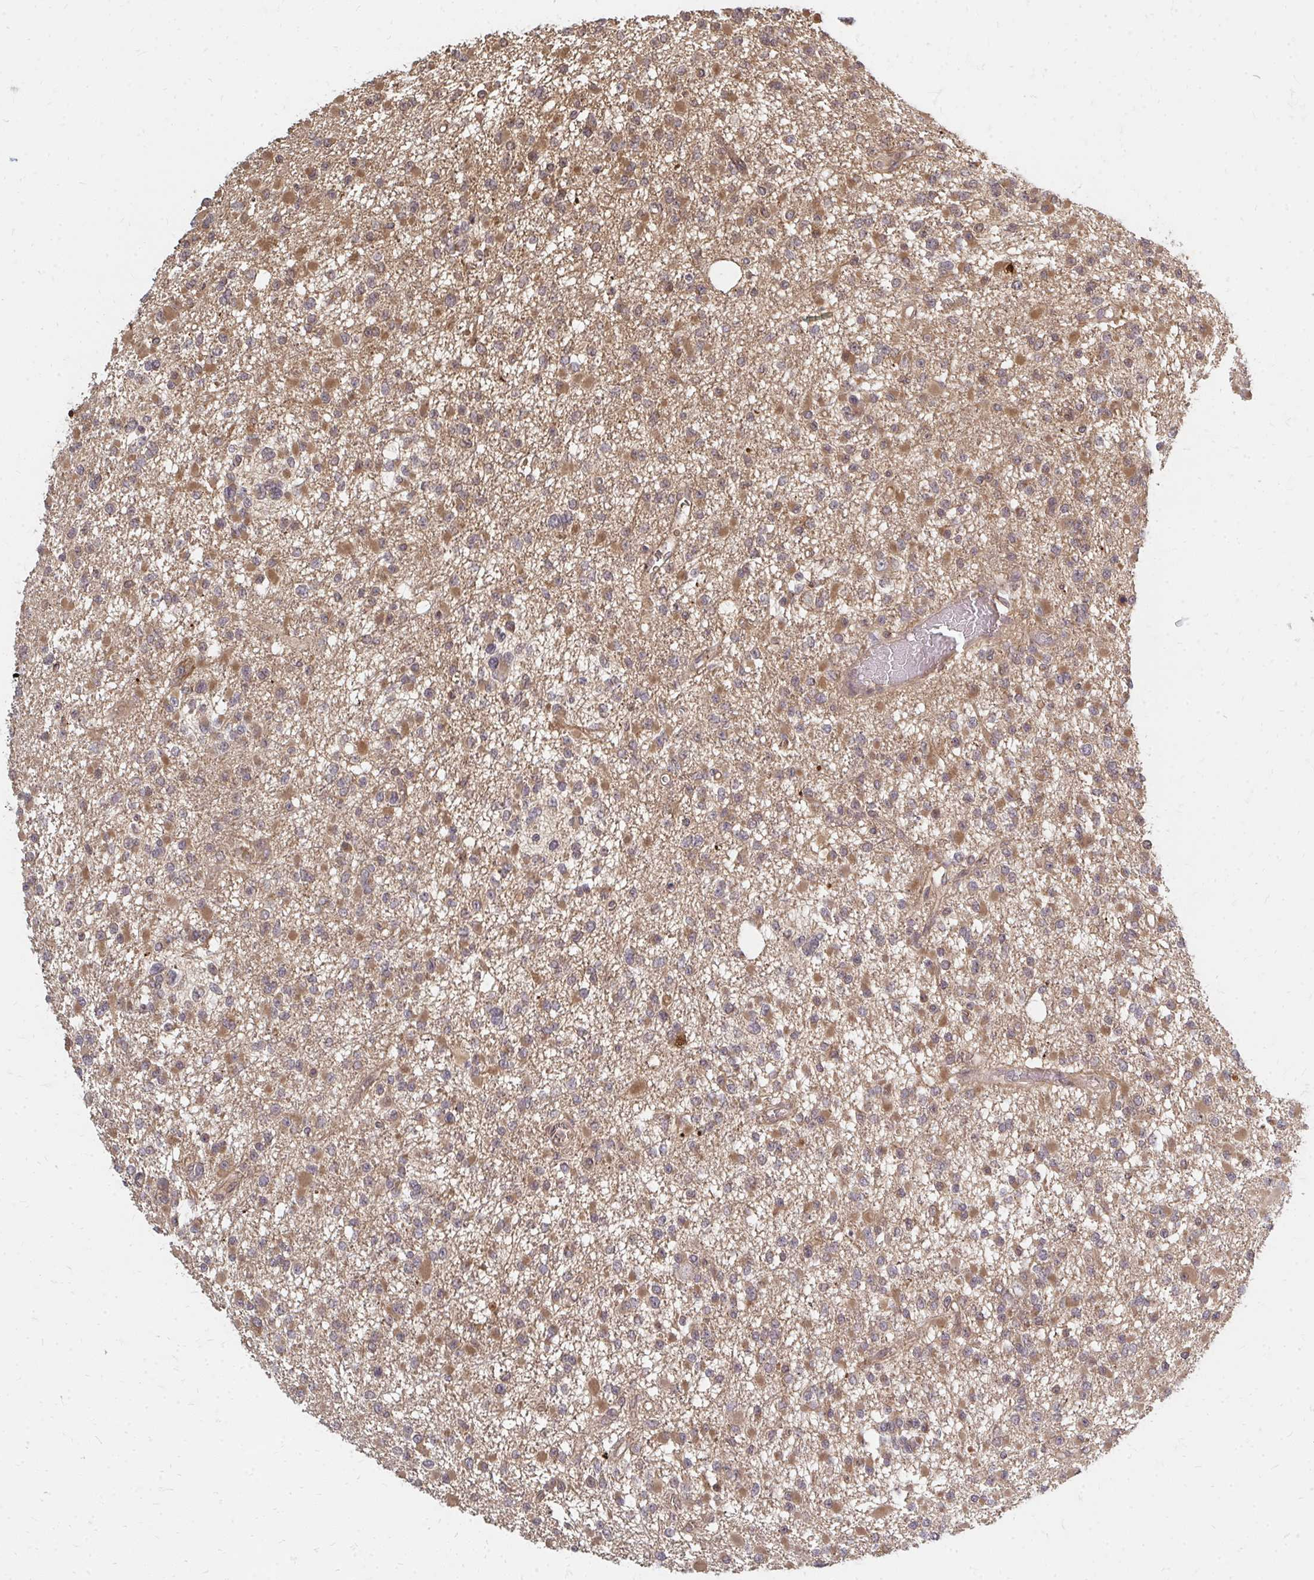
{"staining": {"intensity": "moderate", "quantity": "25%-75%", "location": "cytoplasmic/membranous"}, "tissue": "glioma", "cell_type": "Tumor cells", "image_type": "cancer", "snomed": [{"axis": "morphology", "description": "Glioma, malignant, Low grade"}, {"axis": "topography", "description": "Brain"}], "caption": "Malignant low-grade glioma stained with a protein marker demonstrates moderate staining in tumor cells.", "gene": "ZNF285", "patient": {"sex": "female", "age": 22}}